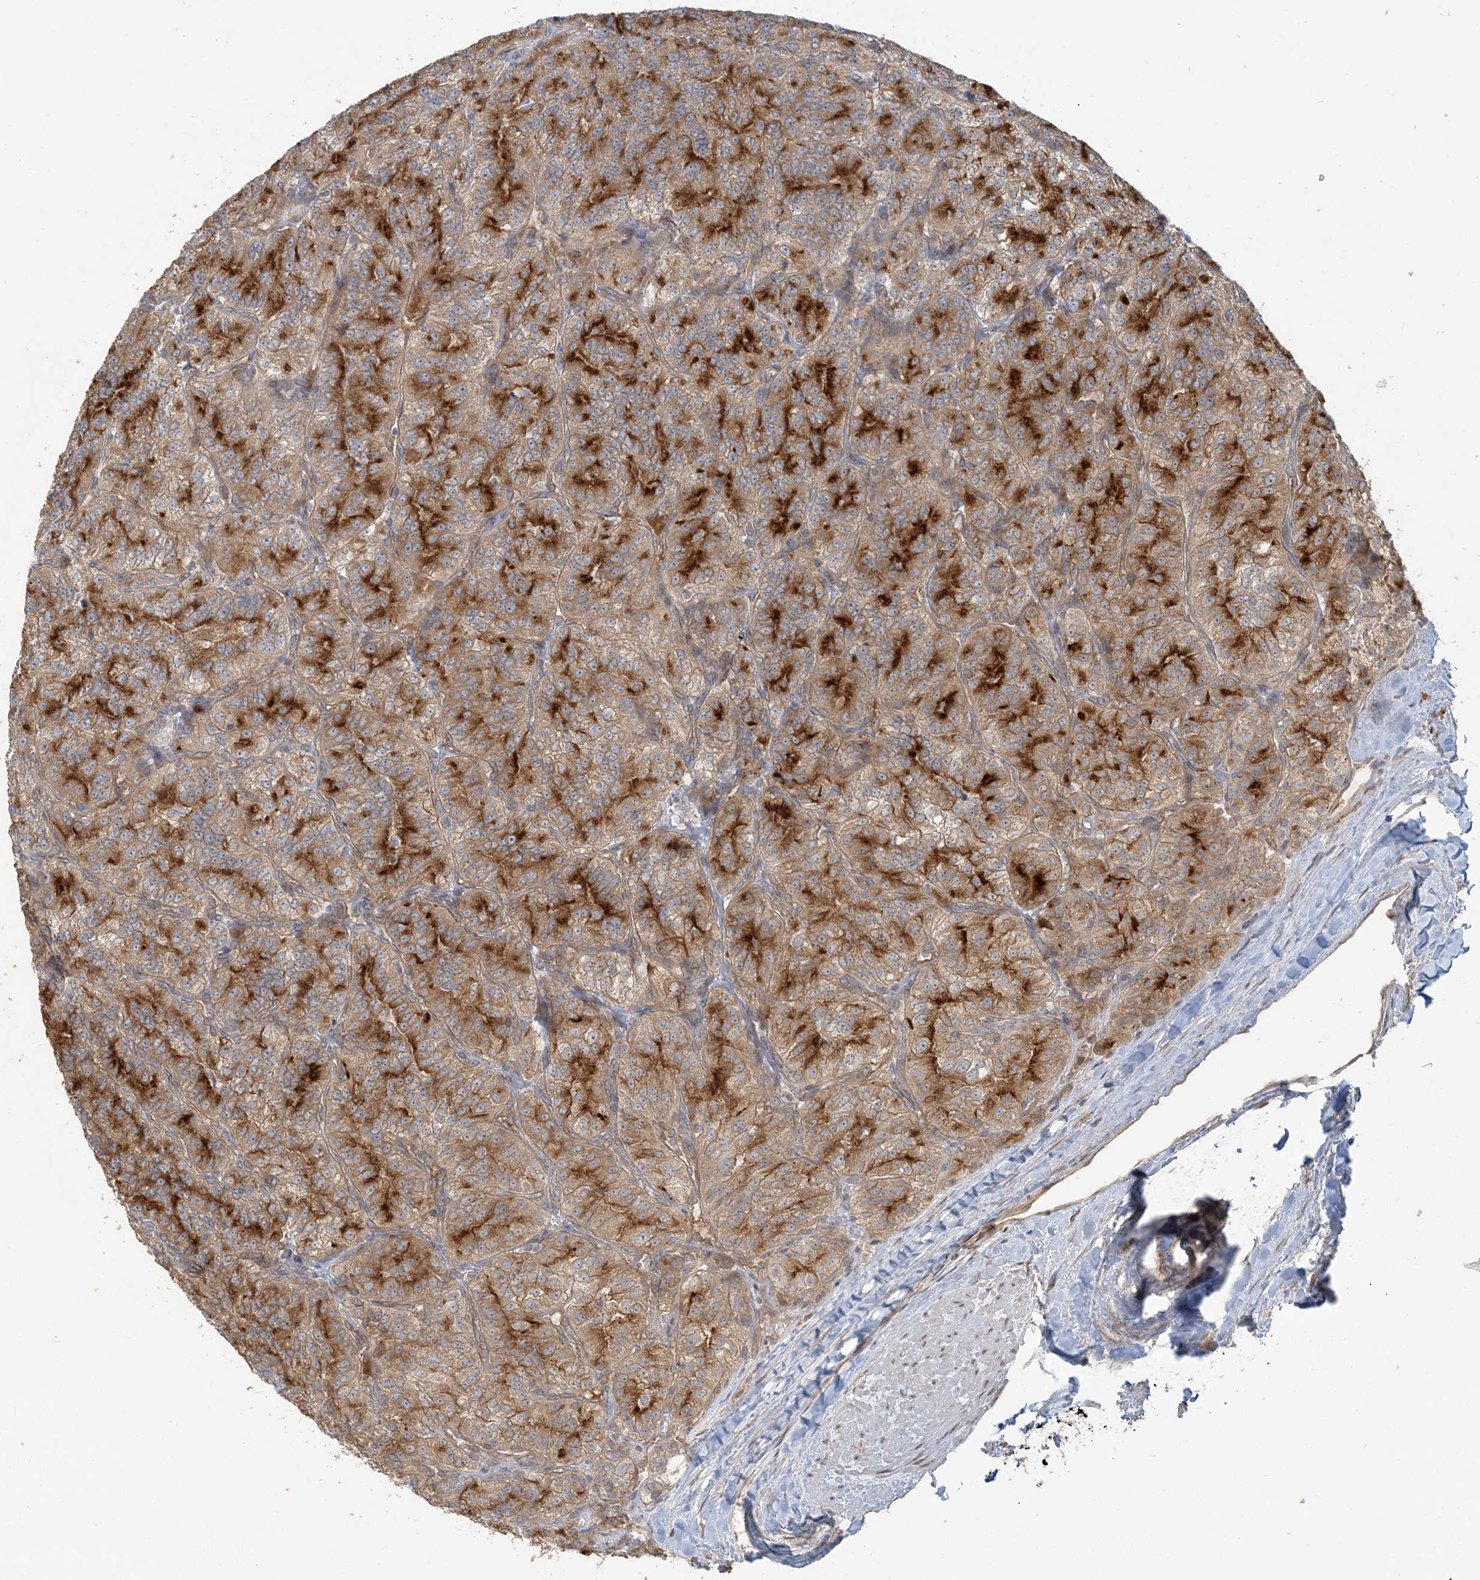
{"staining": {"intensity": "strong", "quantity": ">75%", "location": "cytoplasmic/membranous"}, "tissue": "renal cancer", "cell_type": "Tumor cells", "image_type": "cancer", "snomed": [{"axis": "morphology", "description": "Adenocarcinoma, NOS"}, {"axis": "topography", "description": "Kidney"}], "caption": "This image exhibits immunohistochemistry (IHC) staining of human renal cancer, with high strong cytoplasmic/membranous staining in about >75% of tumor cells.", "gene": "STIM2", "patient": {"sex": "female", "age": 63}}